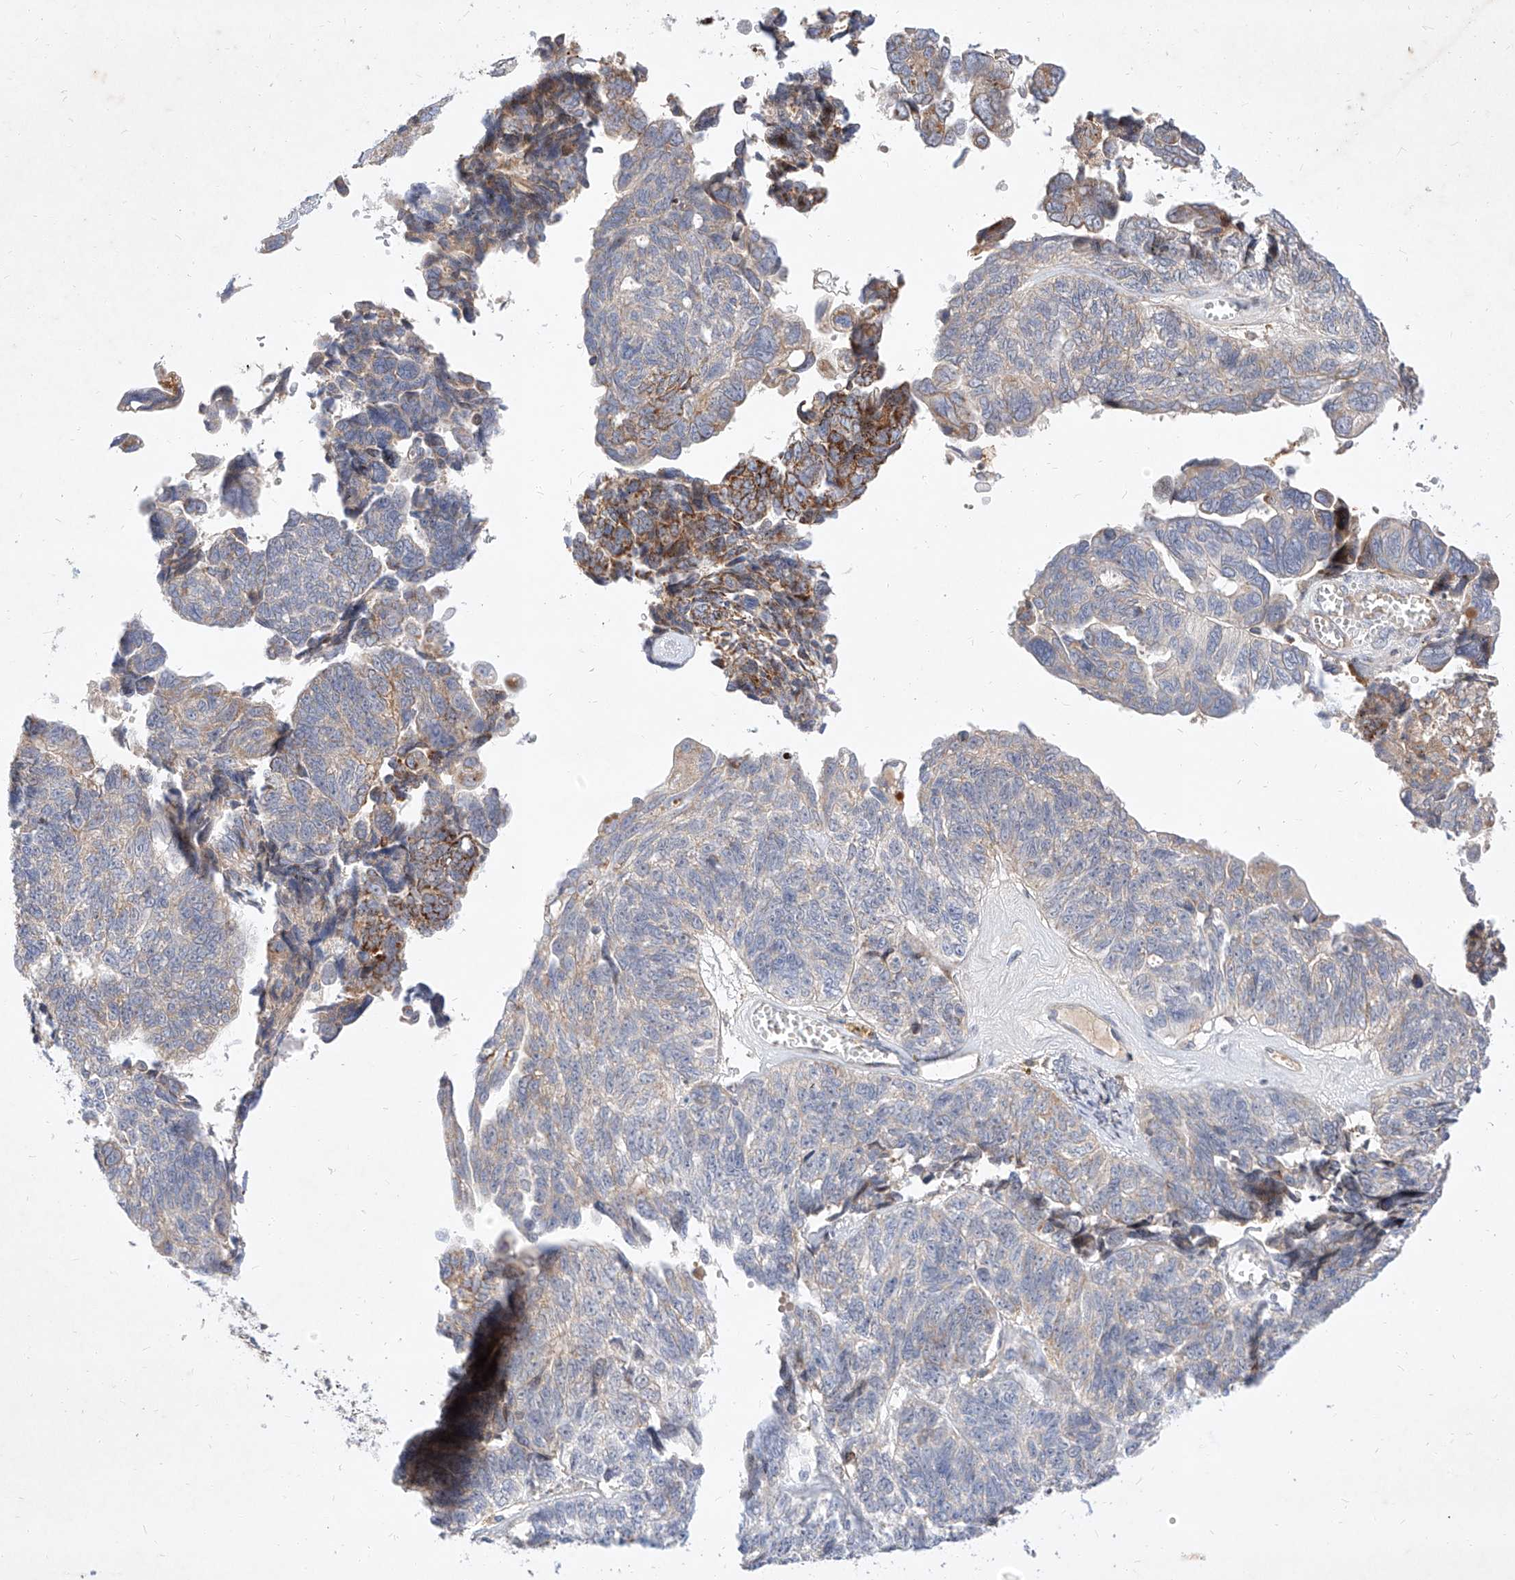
{"staining": {"intensity": "moderate", "quantity": "<25%", "location": "cytoplasmic/membranous"}, "tissue": "ovarian cancer", "cell_type": "Tumor cells", "image_type": "cancer", "snomed": [{"axis": "morphology", "description": "Cystadenocarcinoma, serous, NOS"}, {"axis": "topography", "description": "Ovary"}], "caption": "Tumor cells show moderate cytoplasmic/membranous positivity in about <25% of cells in ovarian cancer (serous cystadenocarcinoma). The staining was performed using DAB, with brown indicating positive protein expression. Nuclei are stained blue with hematoxylin.", "gene": "OSGEPL1", "patient": {"sex": "female", "age": 79}}